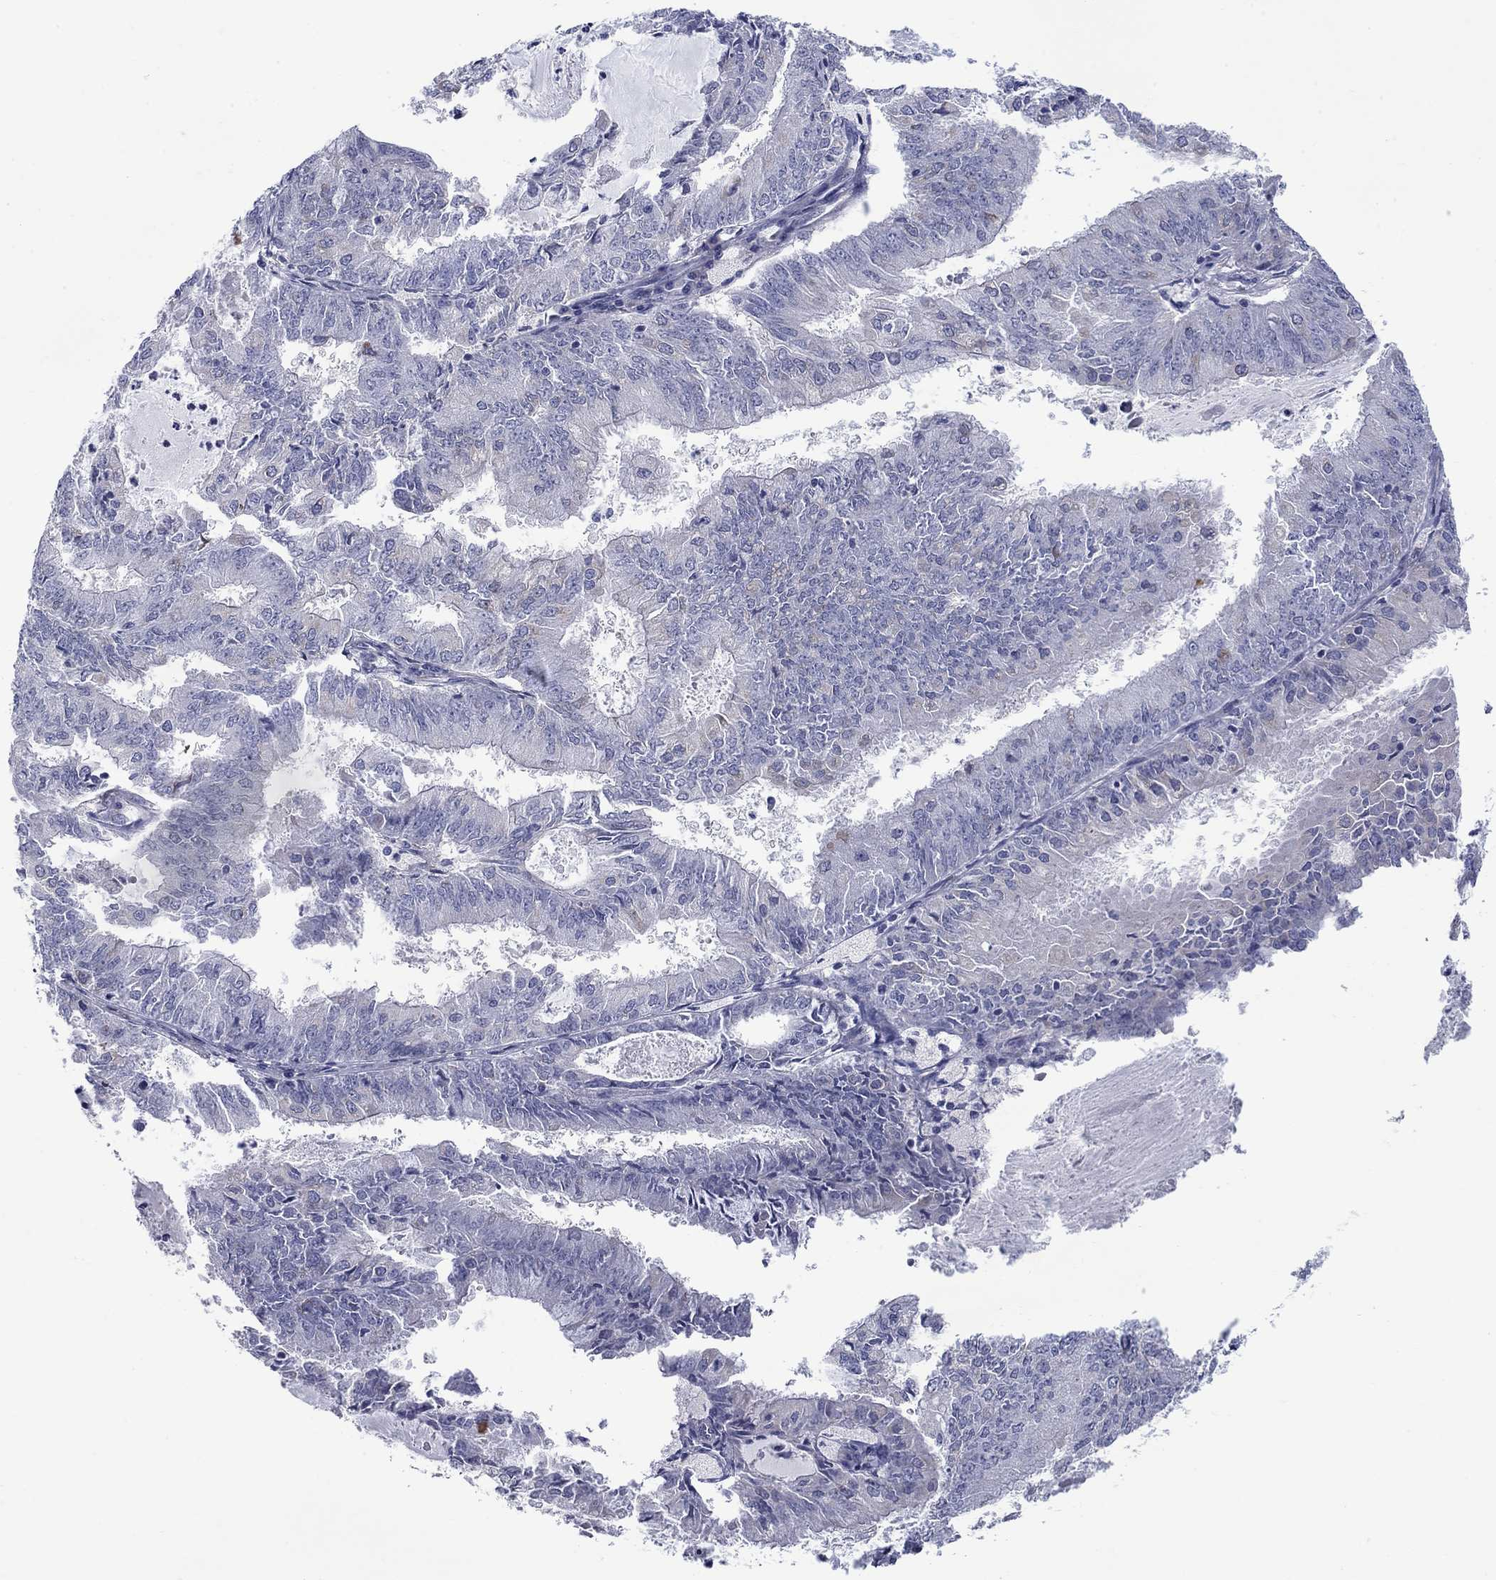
{"staining": {"intensity": "negative", "quantity": "none", "location": "none"}, "tissue": "endometrial cancer", "cell_type": "Tumor cells", "image_type": "cancer", "snomed": [{"axis": "morphology", "description": "Adenocarcinoma, NOS"}, {"axis": "topography", "description": "Endometrium"}], "caption": "Endometrial adenocarcinoma stained for a protein using IHC demonstrates no staining tumor cells.", "gene": "FXR1", "patient": {"sex": "female", "age": 57}}